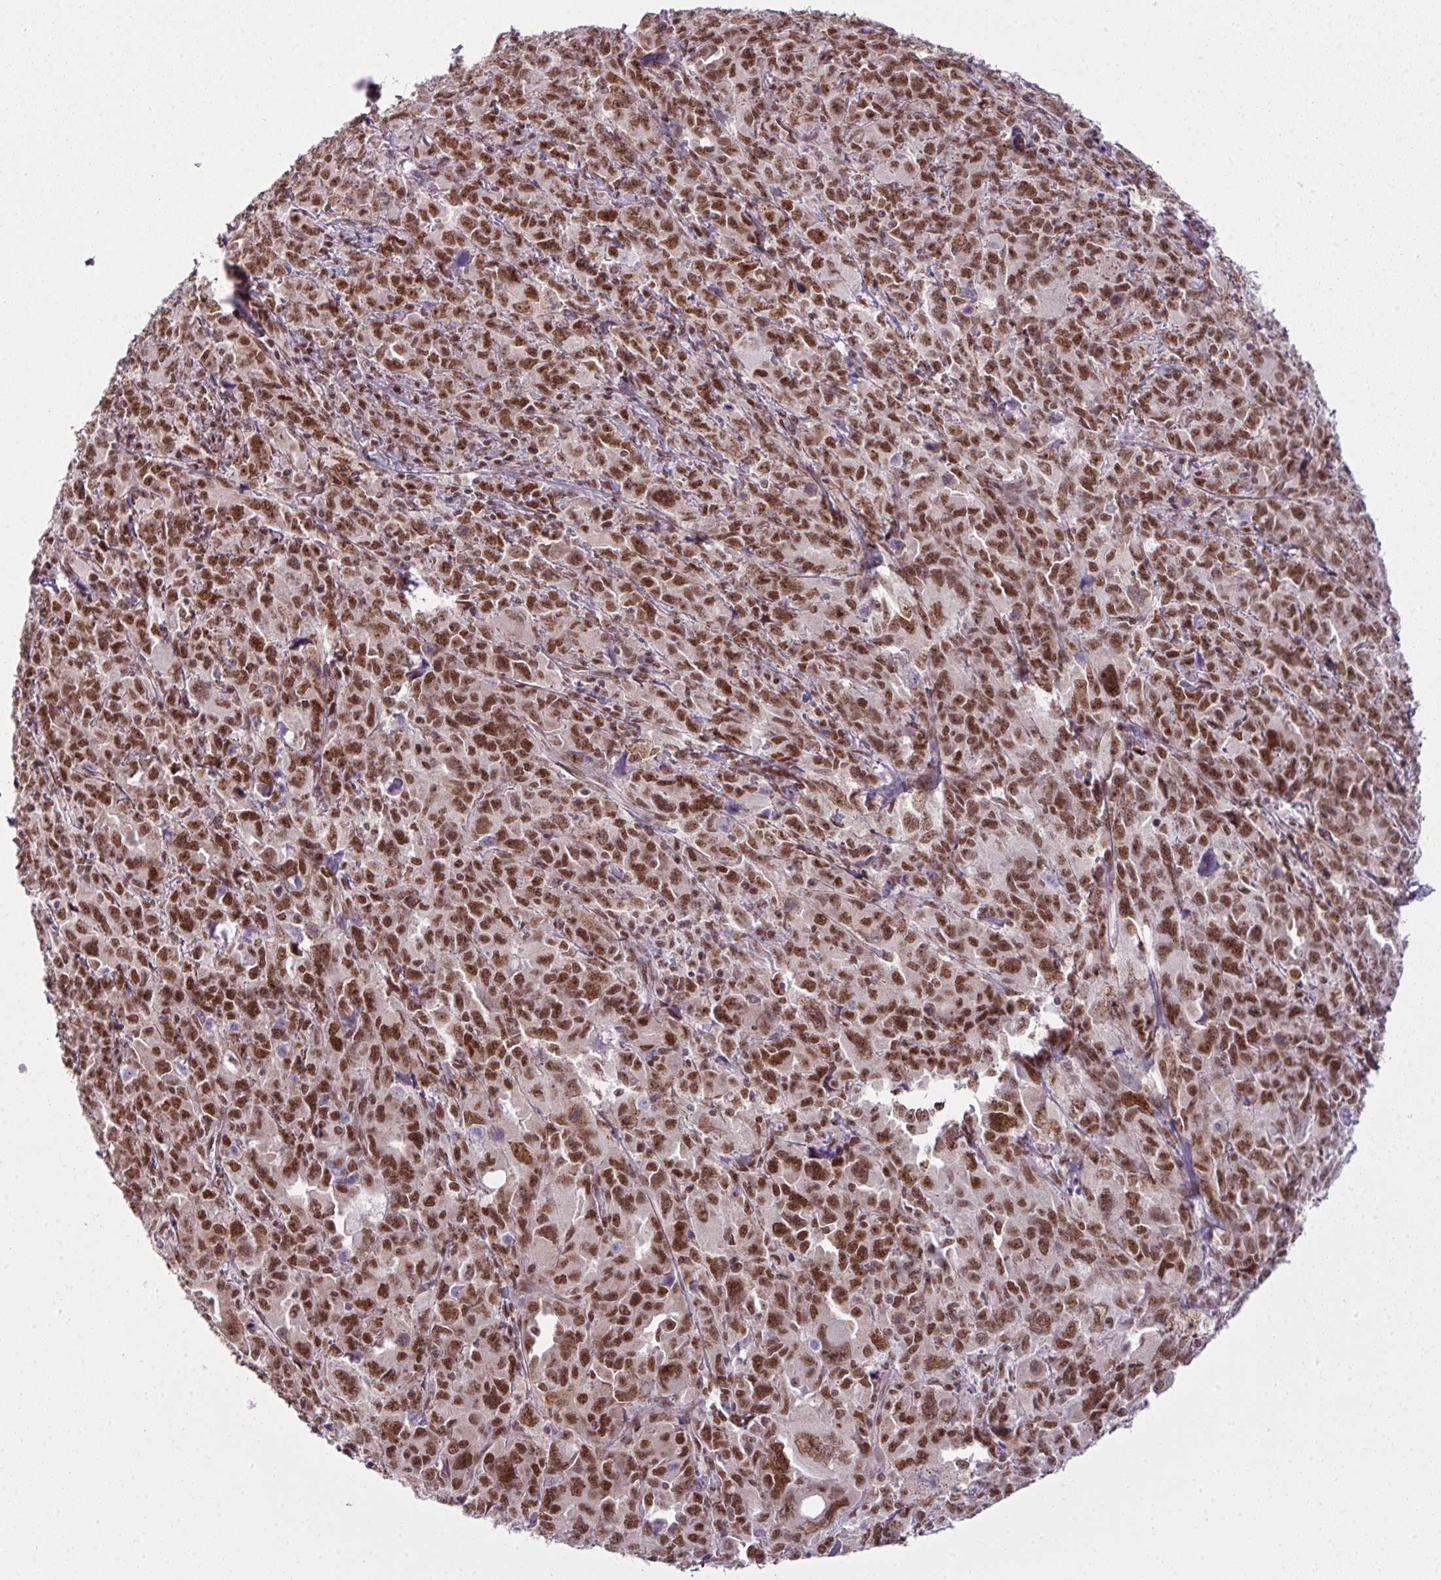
{"staining": {"intensity": "strong", "quantity": ">75%", "location": "nuclear"}, "tissue": "ovarian cancer", "cell_type": "Tumor cells", "image_type": "cancer", "snomed": [{"axis": "morphology", "description": "Adenocarcinoma, NOS"}, {"axis": "morphology", "description": "Carcinoma, endometroid"}, {"axis": "topography", "description": "Ovary"}], "caption": "A high amount of strong nuclear expression is present in about >75% of tumor cells in ovarian endometroid carcinoma tissue.", "gene": "ARL6IP4", "patient": {"sex": "female", "age": 72}}